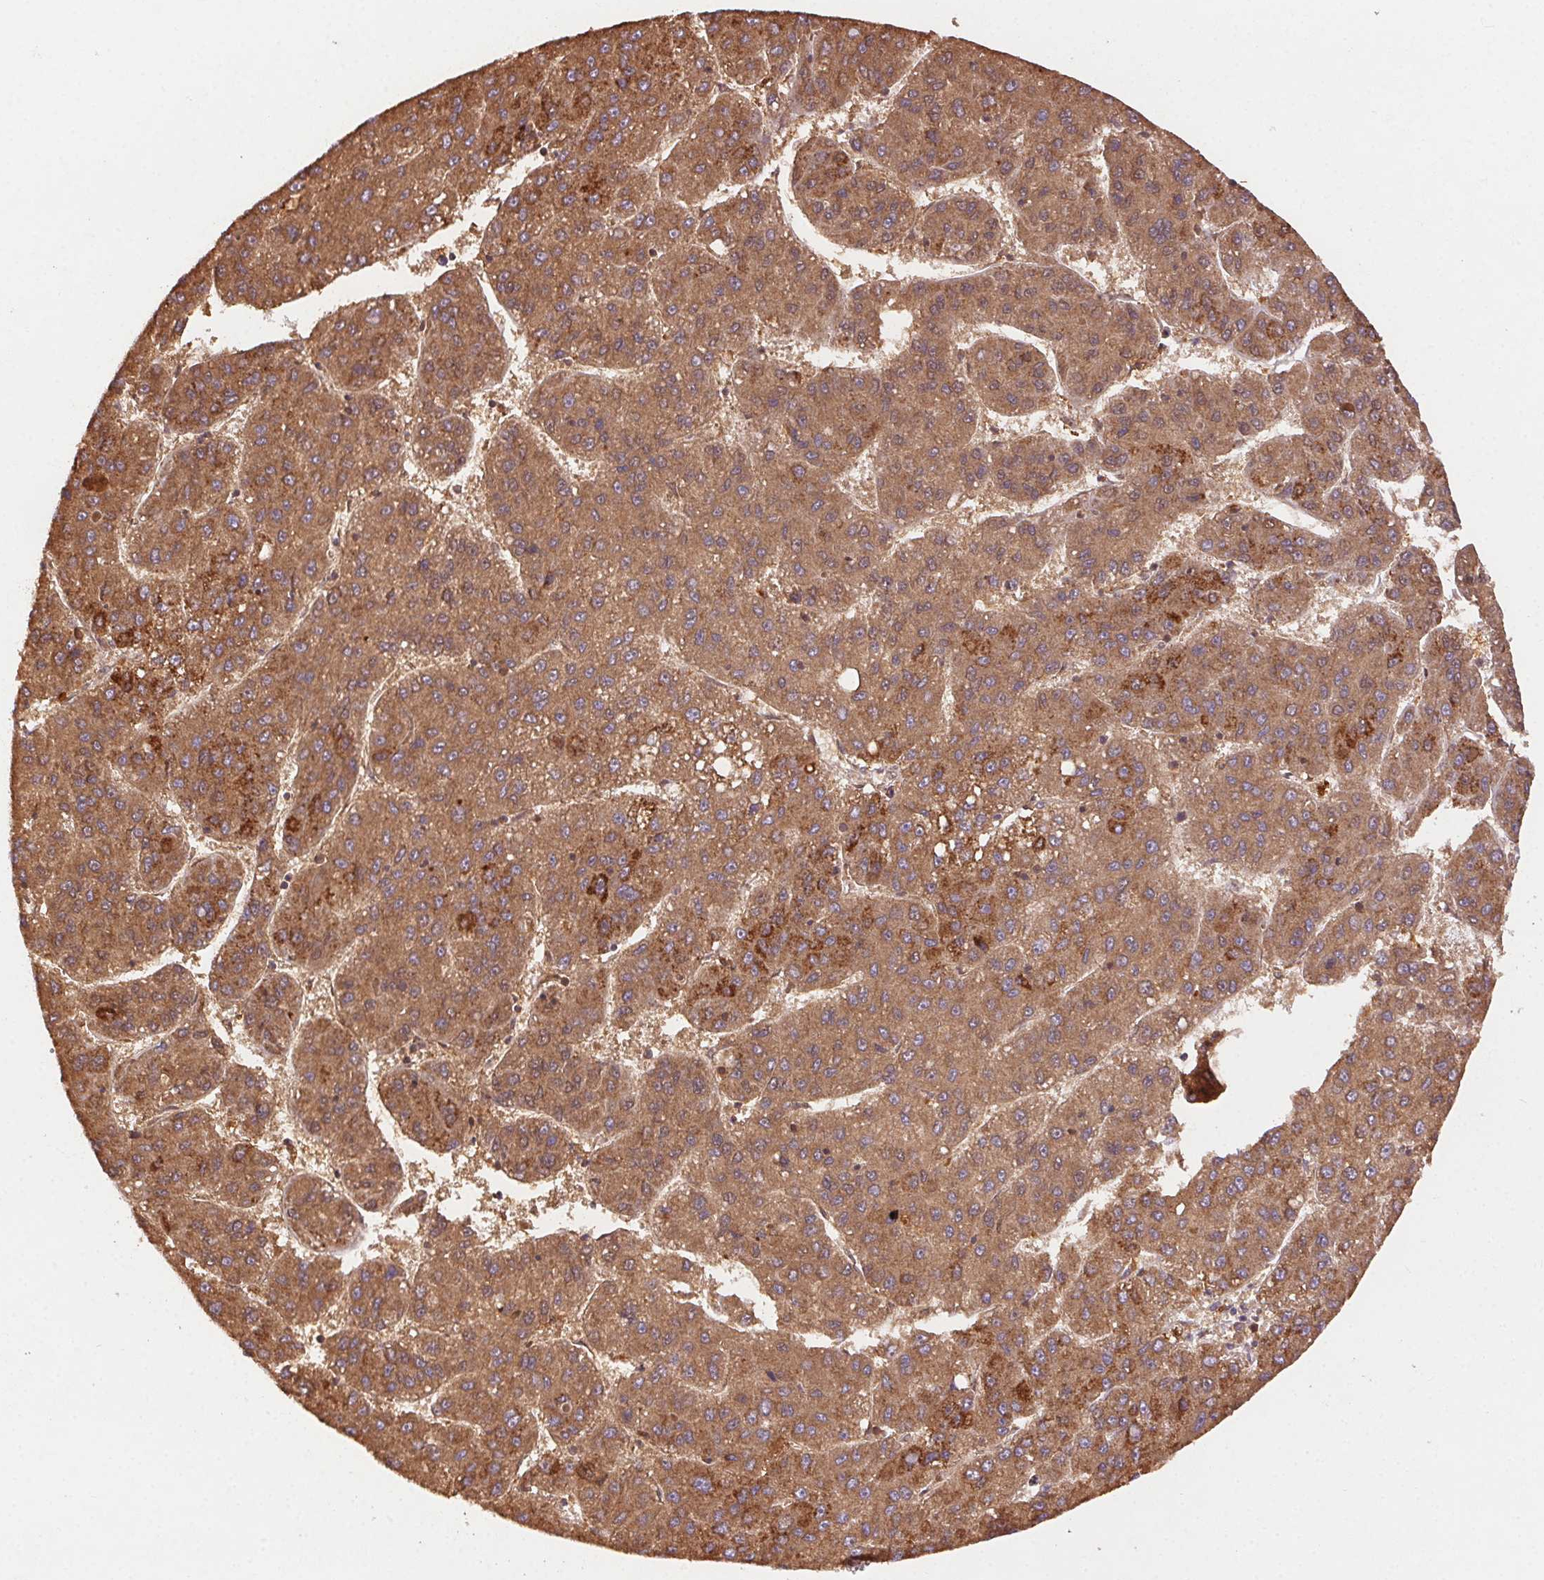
{"staining": {"intensity": "moderate", "quantity": ">75%", "location": "cytoplasmic/membranous"}, "tissue": "liver cancer", "cell_type": "Tumor cells", "image_type": "cancer", "snomed": [{"axis": "morphology", "description": "Carcinoma, Hepatocellular, NOS"}, {"axis": "topography", "description": "Liver"}], "caption": "Immunohistochemical staining of human hepatocellular carcinoma (liver) shows moderate cytoplasmic/membranous protein staining in about >75% of tumor cells.", "gene": "FNBP1L", "patient": {"sex": "female", "age": 82}}